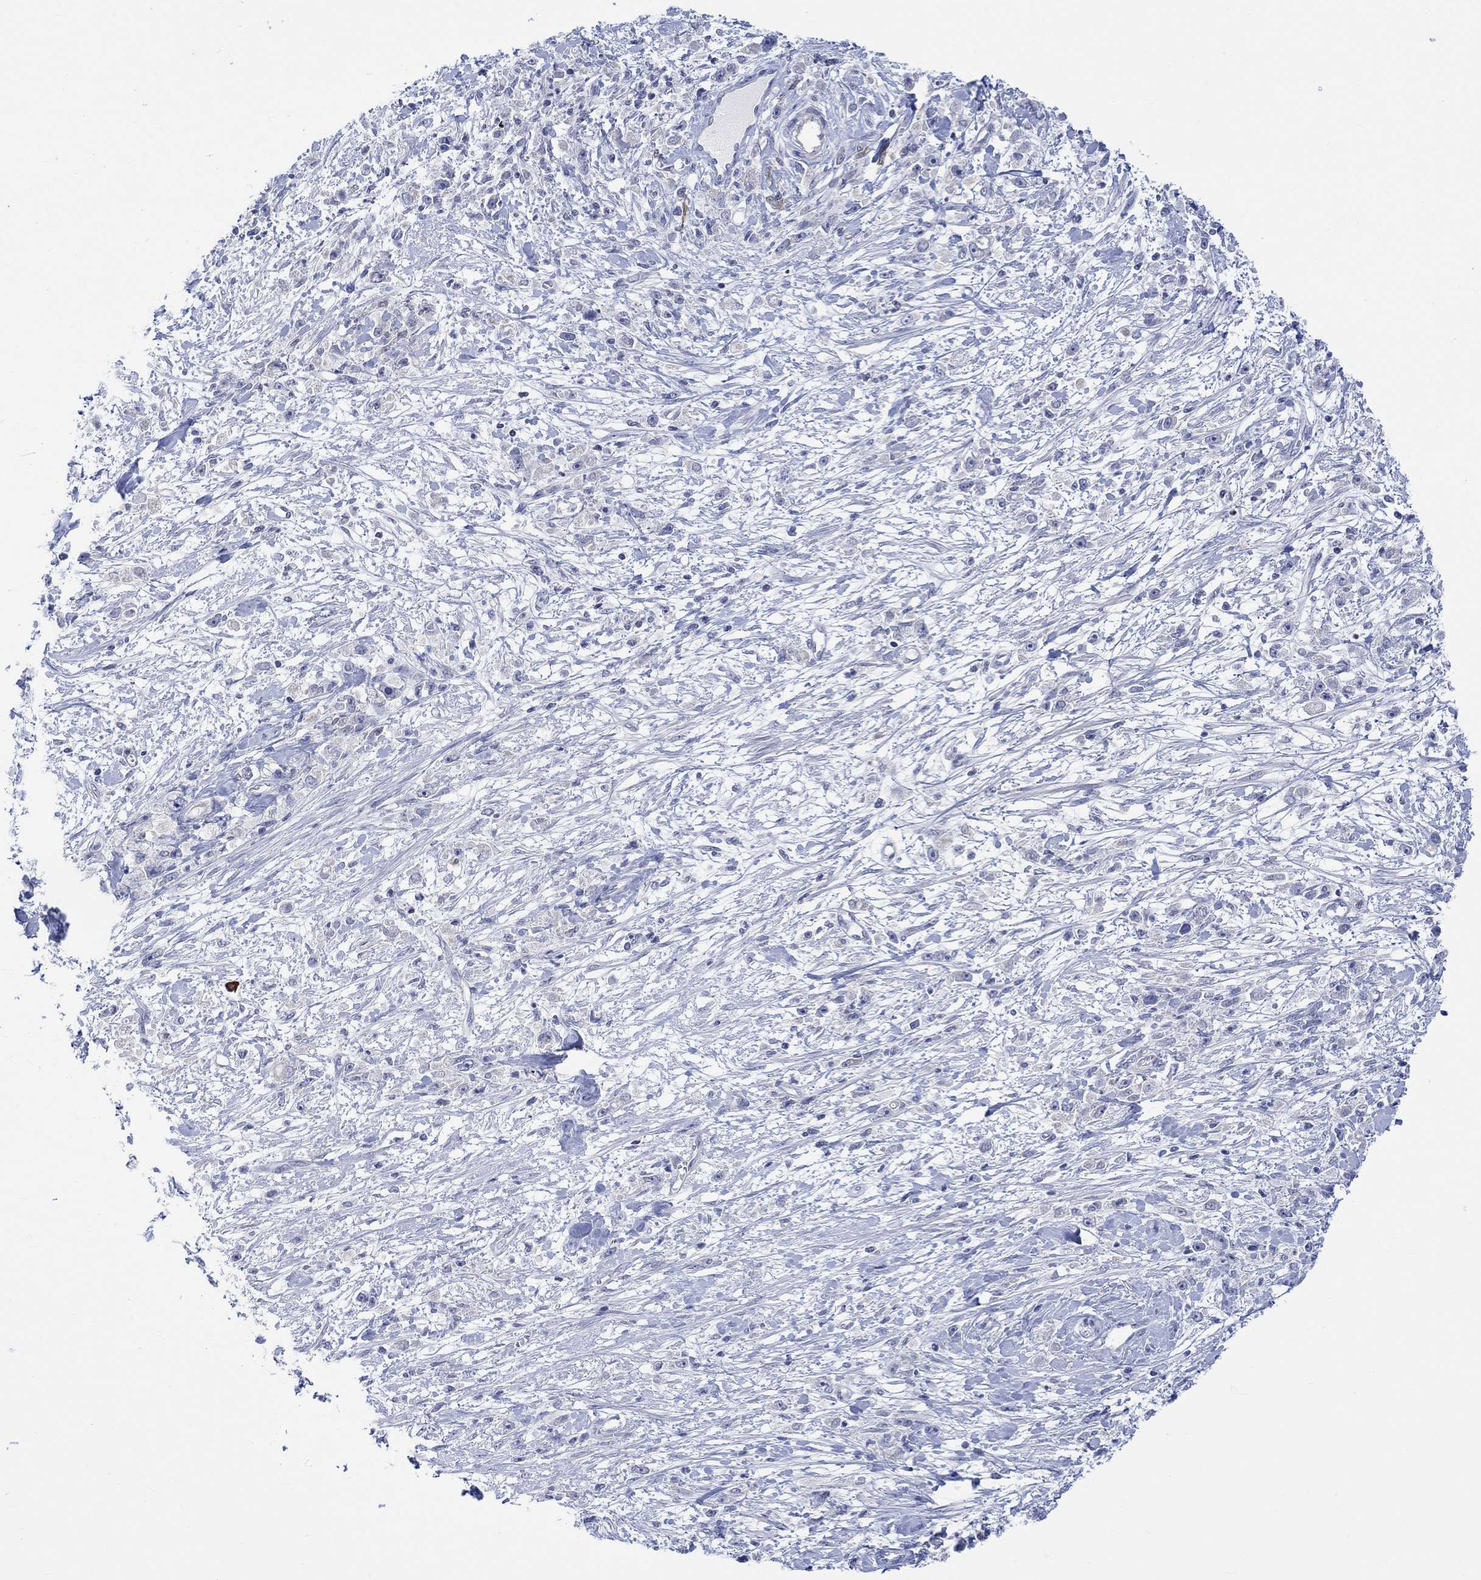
{"staining": {"intensity": "negative", "quantity": "none", "location": "none"}, "tissue": "stomach cancer", "cell_type": "Tumor cells", "image_type": "cancer", "snomed": [{"axis": "morphology", "description": "Adenocarcinoma, NOS"}, {"axis": "topography", "description": "Stomach"}], "caption": "There is no significant staining in tumor cells of stomach cancer.", "gene": "DCX", "patient": {"sex": "female", "age": 59}}